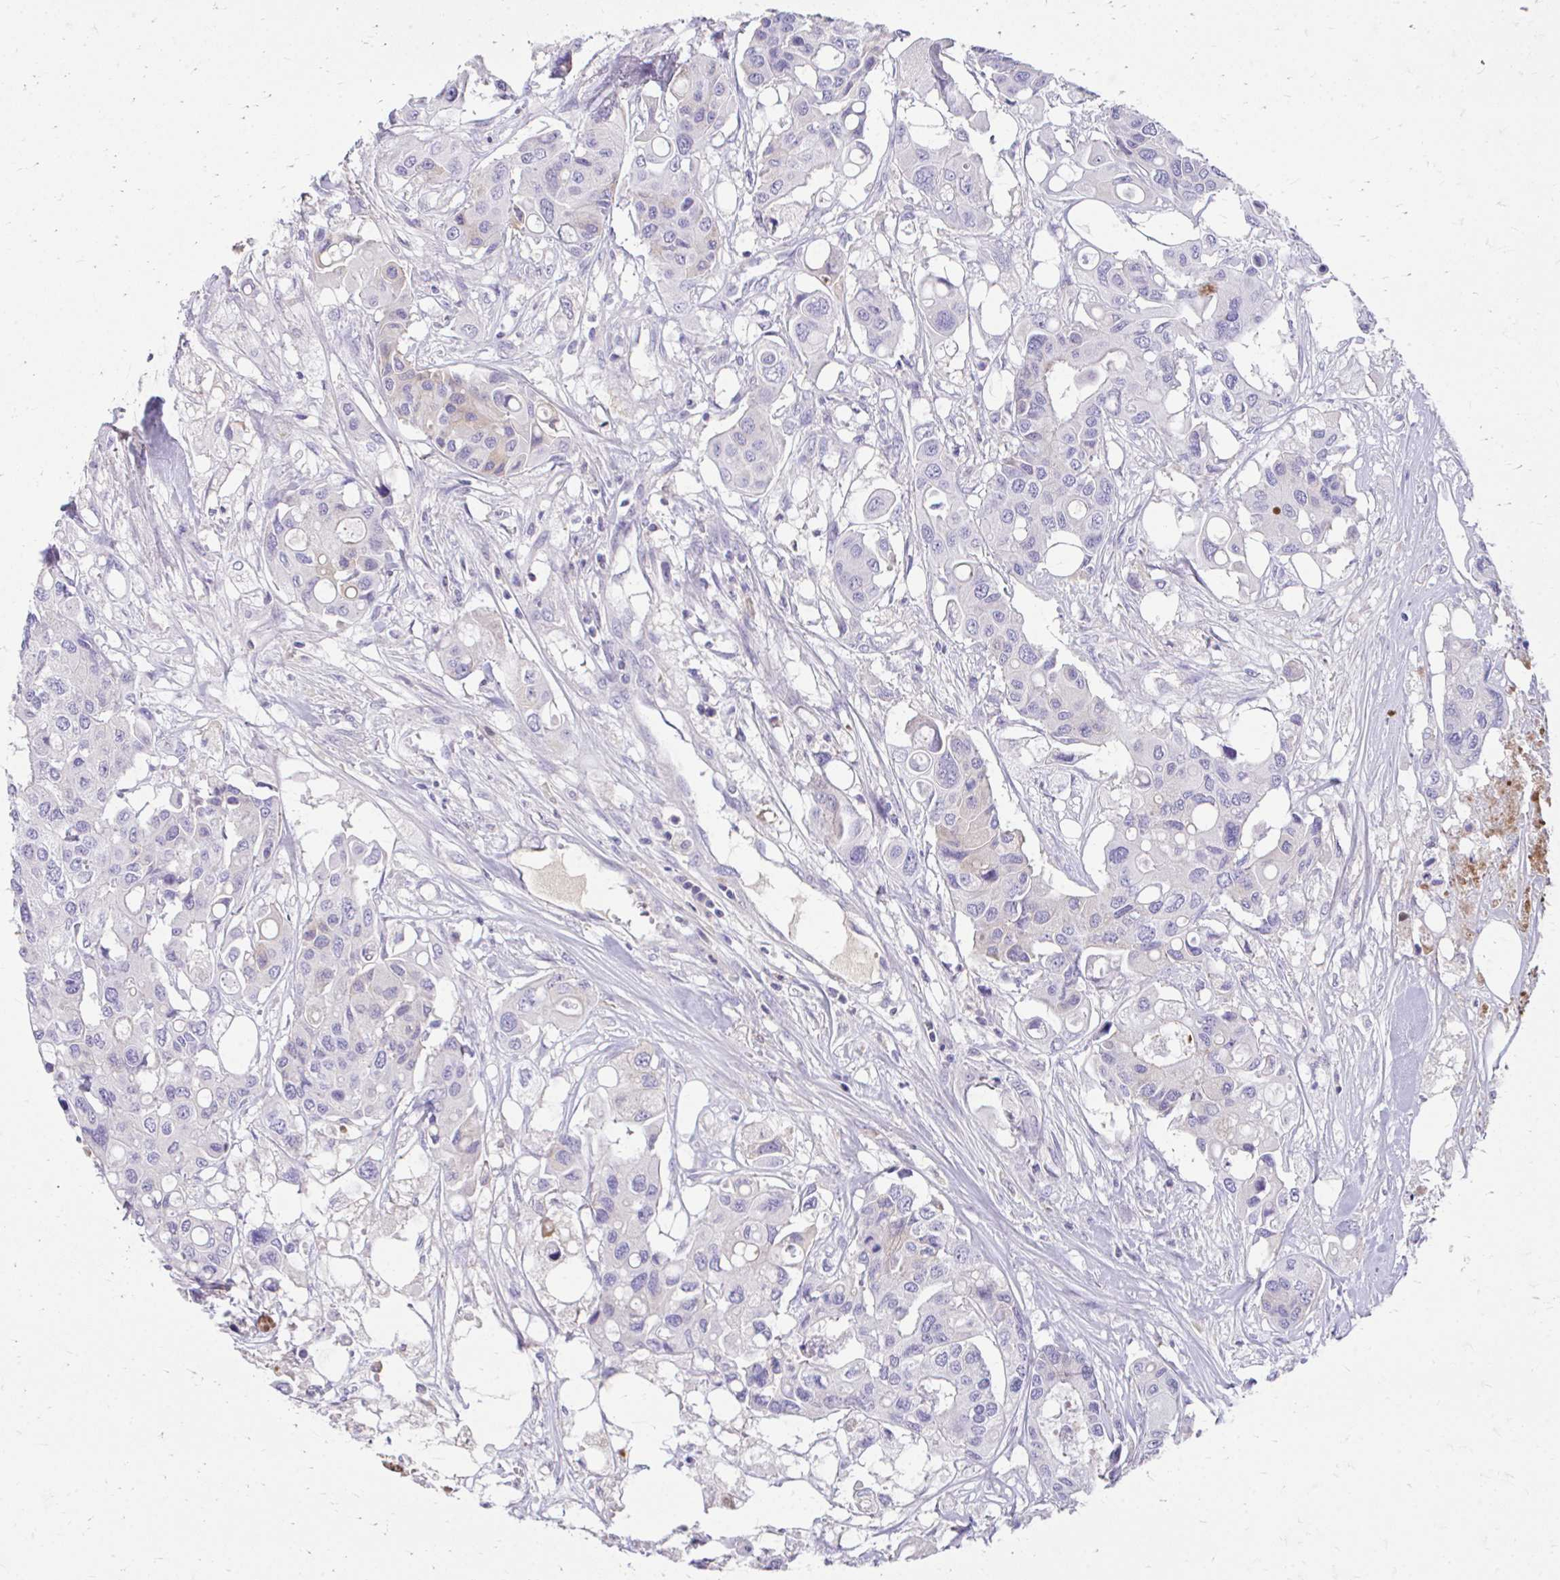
{"staining": {"intensity": "negative", "quantity": "none", "location": "none"}, "tissue": "colorectal cancer", "cell_type": "Tumor cells", "image_type": "cancer", "snomed": [{"axis": "morphology", "description": "Adenocarcinoma, NOS"}, {"axis": "topography", "description": "Colon"}], "caption": "Immunohistochemistry (IHC) photomicrograph of colorectal cancer stained for a protein (brown), which reveals no positivity in tumor cells. Nuclei are stained in blue.", "gene": "CFH", "patient": {"sex": "male", "age": 77}}